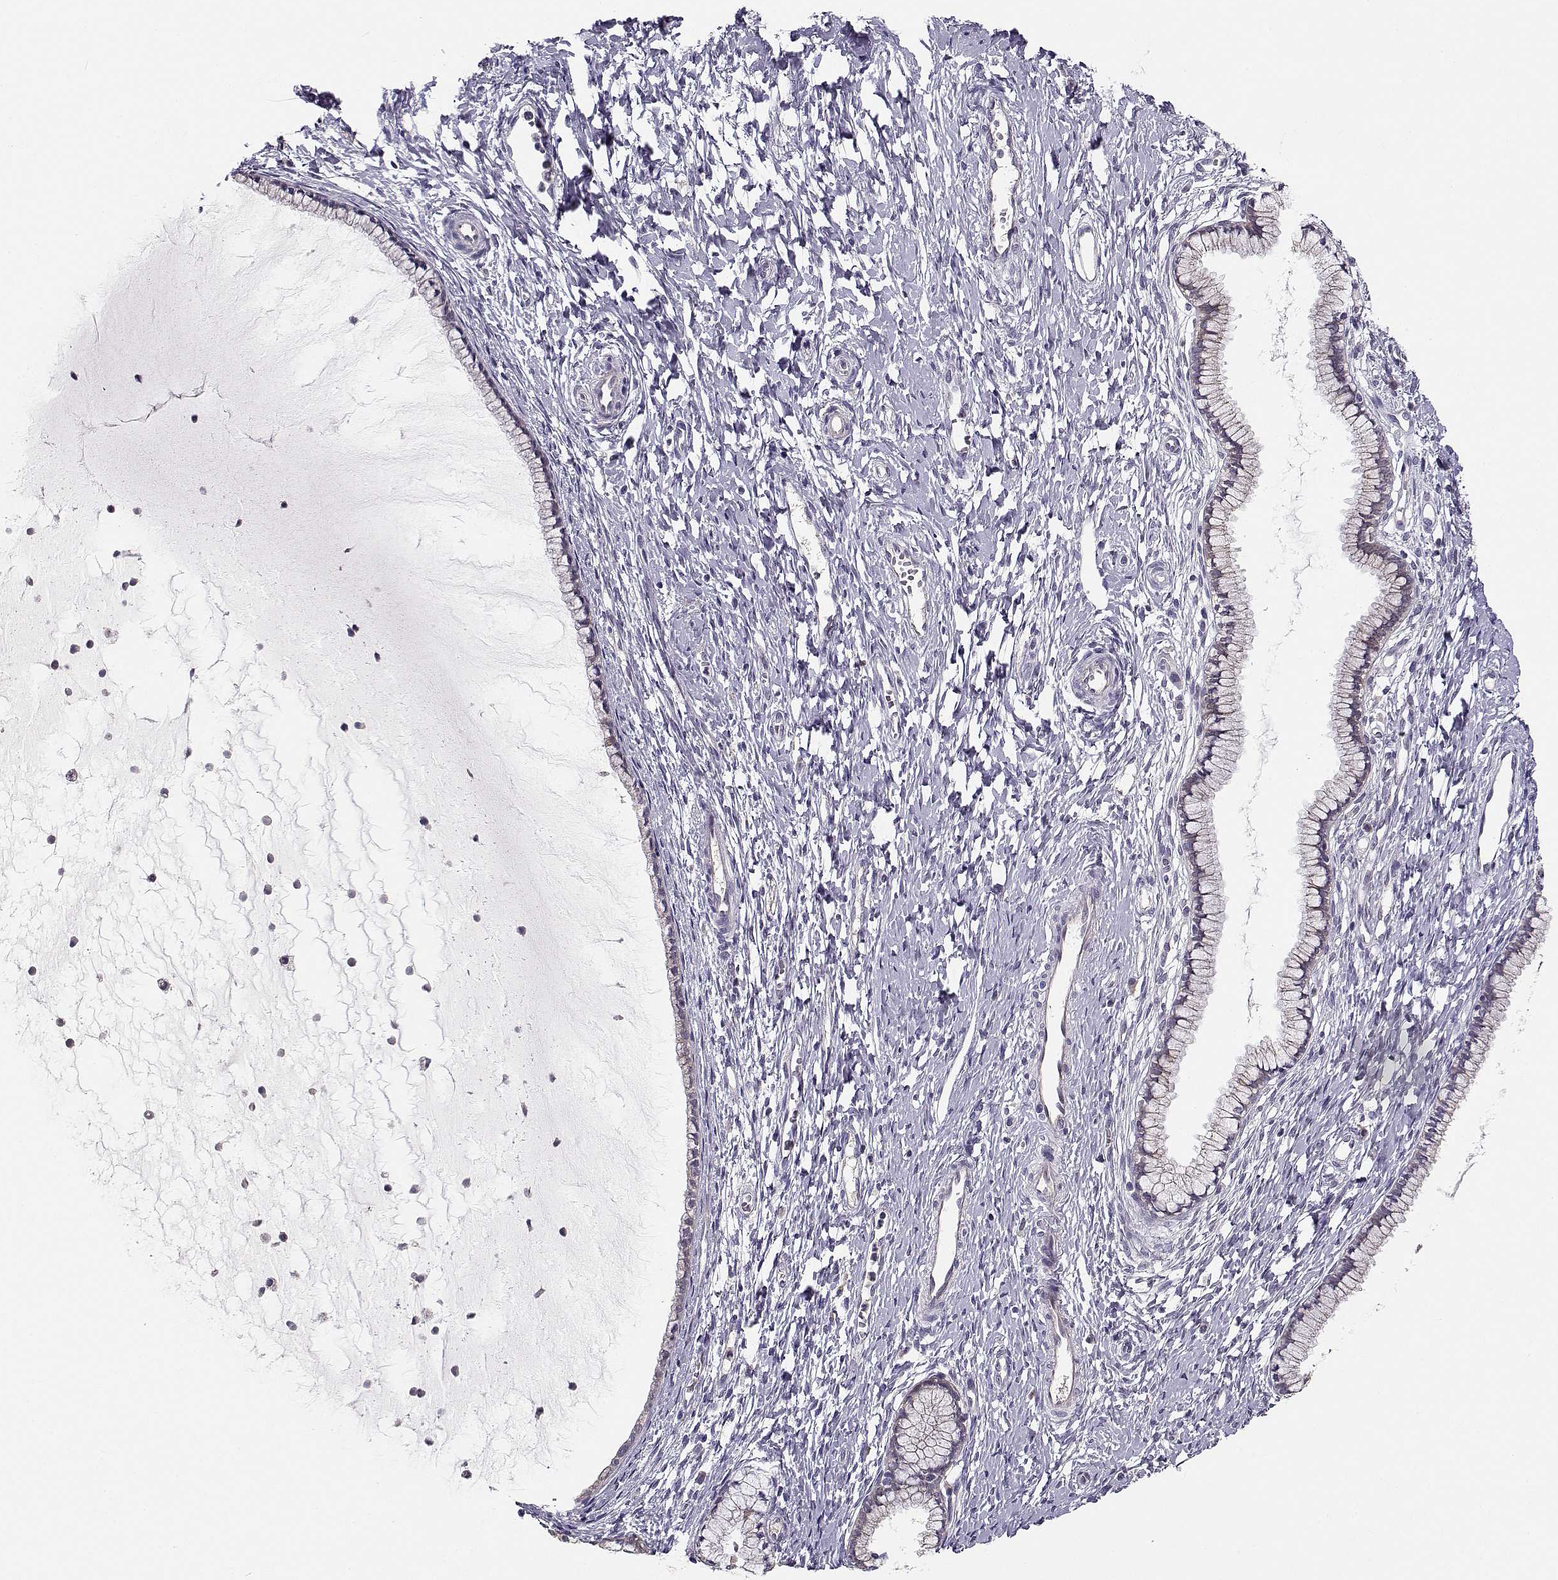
{"staining": {"intensity": "negative", "quantity": "none", "location": "none"}, "tissue": "cervix", "cell_type": "Glandular cells", "image_type": "normal", "snomed": [{"axis": "morphology", "description": "Normal tissue, NOS"}, {"axis": "topography", "description": "Cervix"}], "caption": "Histopathology image shows no protein positivity in glandular cells of unremarkable cervix.", "gene": "TMEM145", "patient": {"sex": "female", "age": 40}}